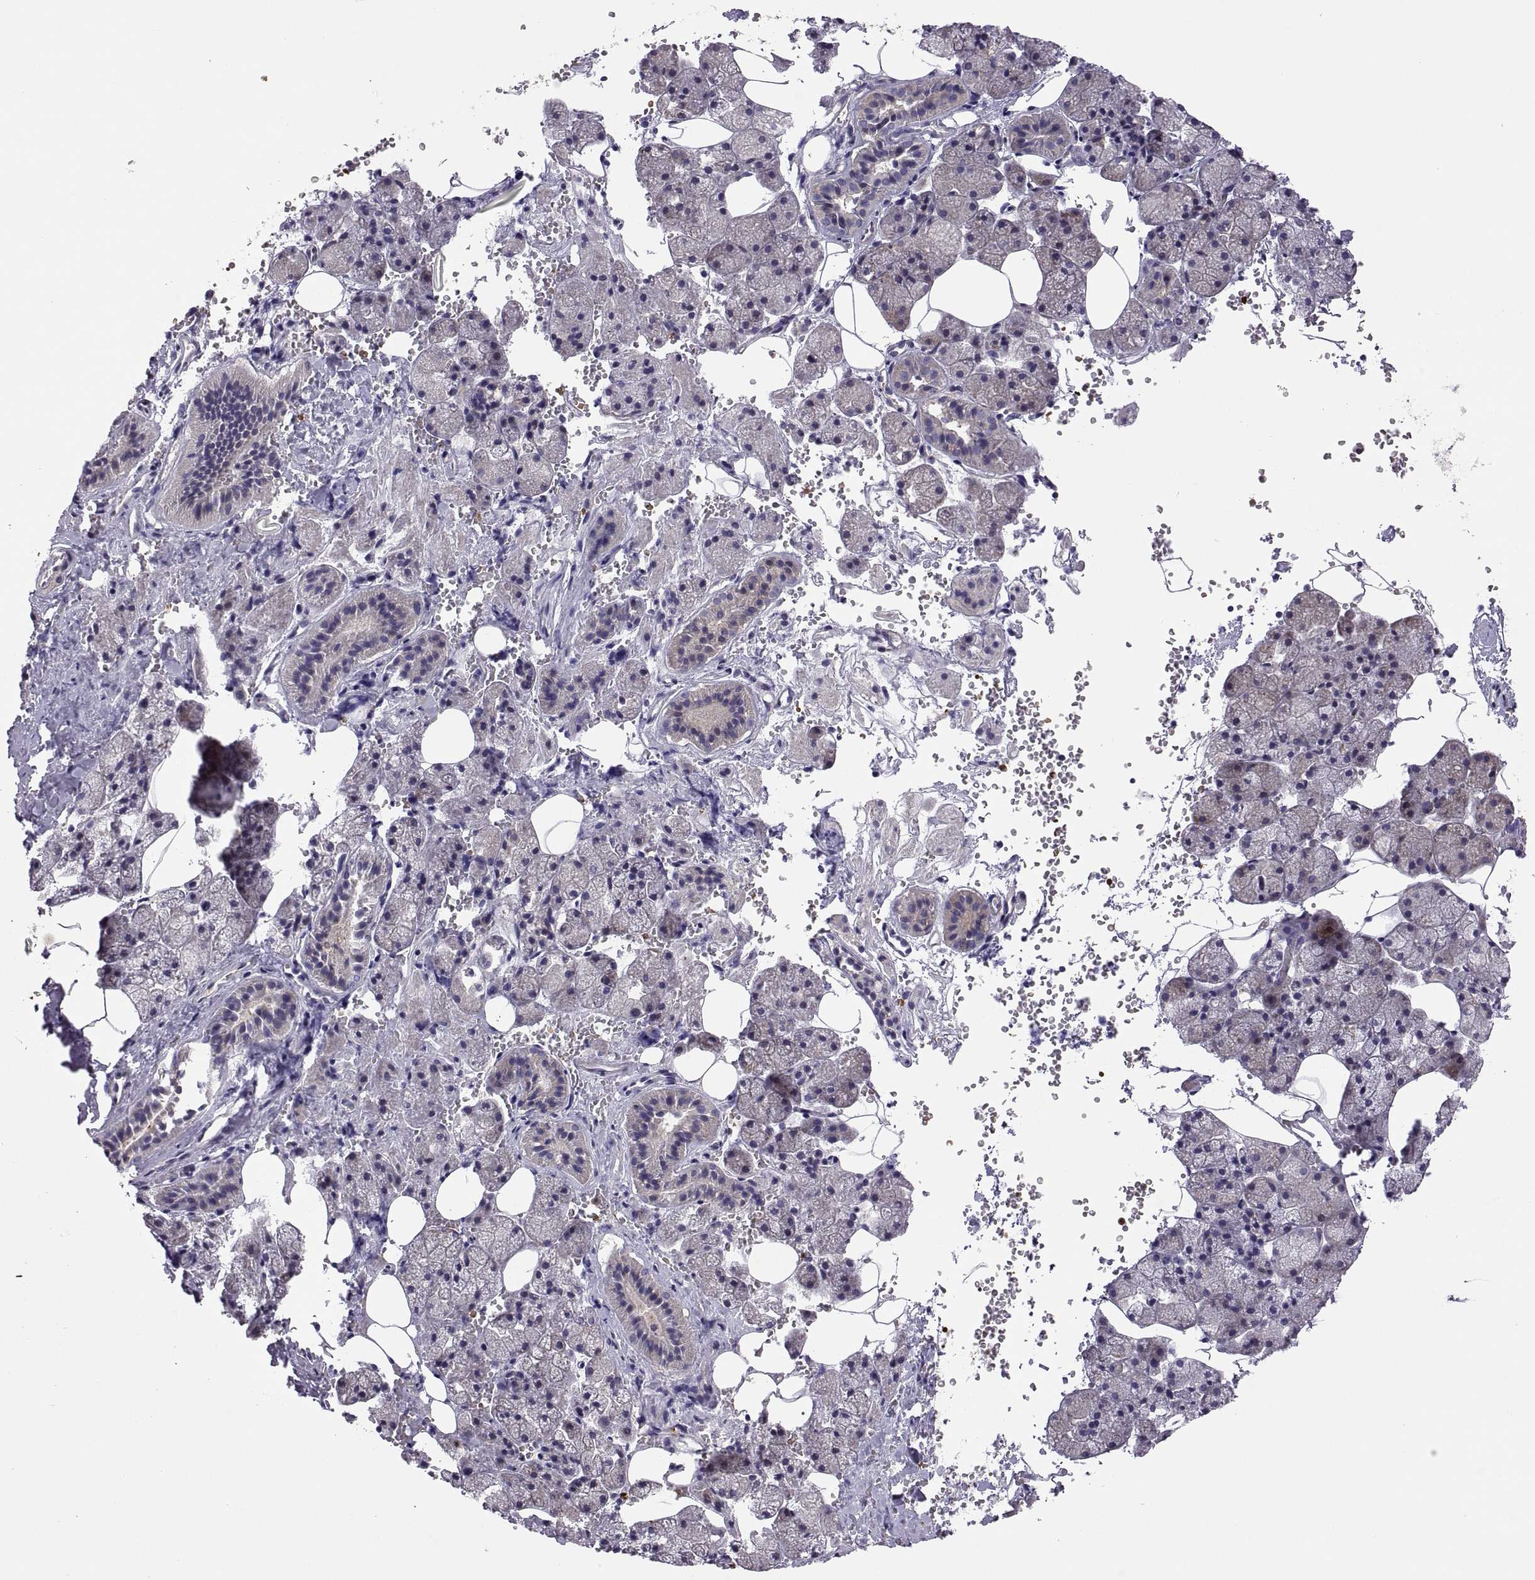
{"staining": {"intensity": "weak", "quantity": "<25%", "location": "cytoplasmic/membranous"}, "tissue": "salivary gland", "cell_type": "Glandular cells", "image_type": "normal", "snomed": [{"axis": "morphology", "description": "Normal tissue, NOS"}, {"axis": "topography", "description": "Salivary gland"}], "caption": "The image exhibits no staining of glandular cells in unremarkable salivary gland. The staining was performed using DAB (3,3'-diaminobenzidine) to visualize the protein expression in brown, while the nuclei were stained in blue with hematoxylin (Magnification: 20x).", "gene": "SPATA32", "patient": {"sex": "male", "age": 38}}